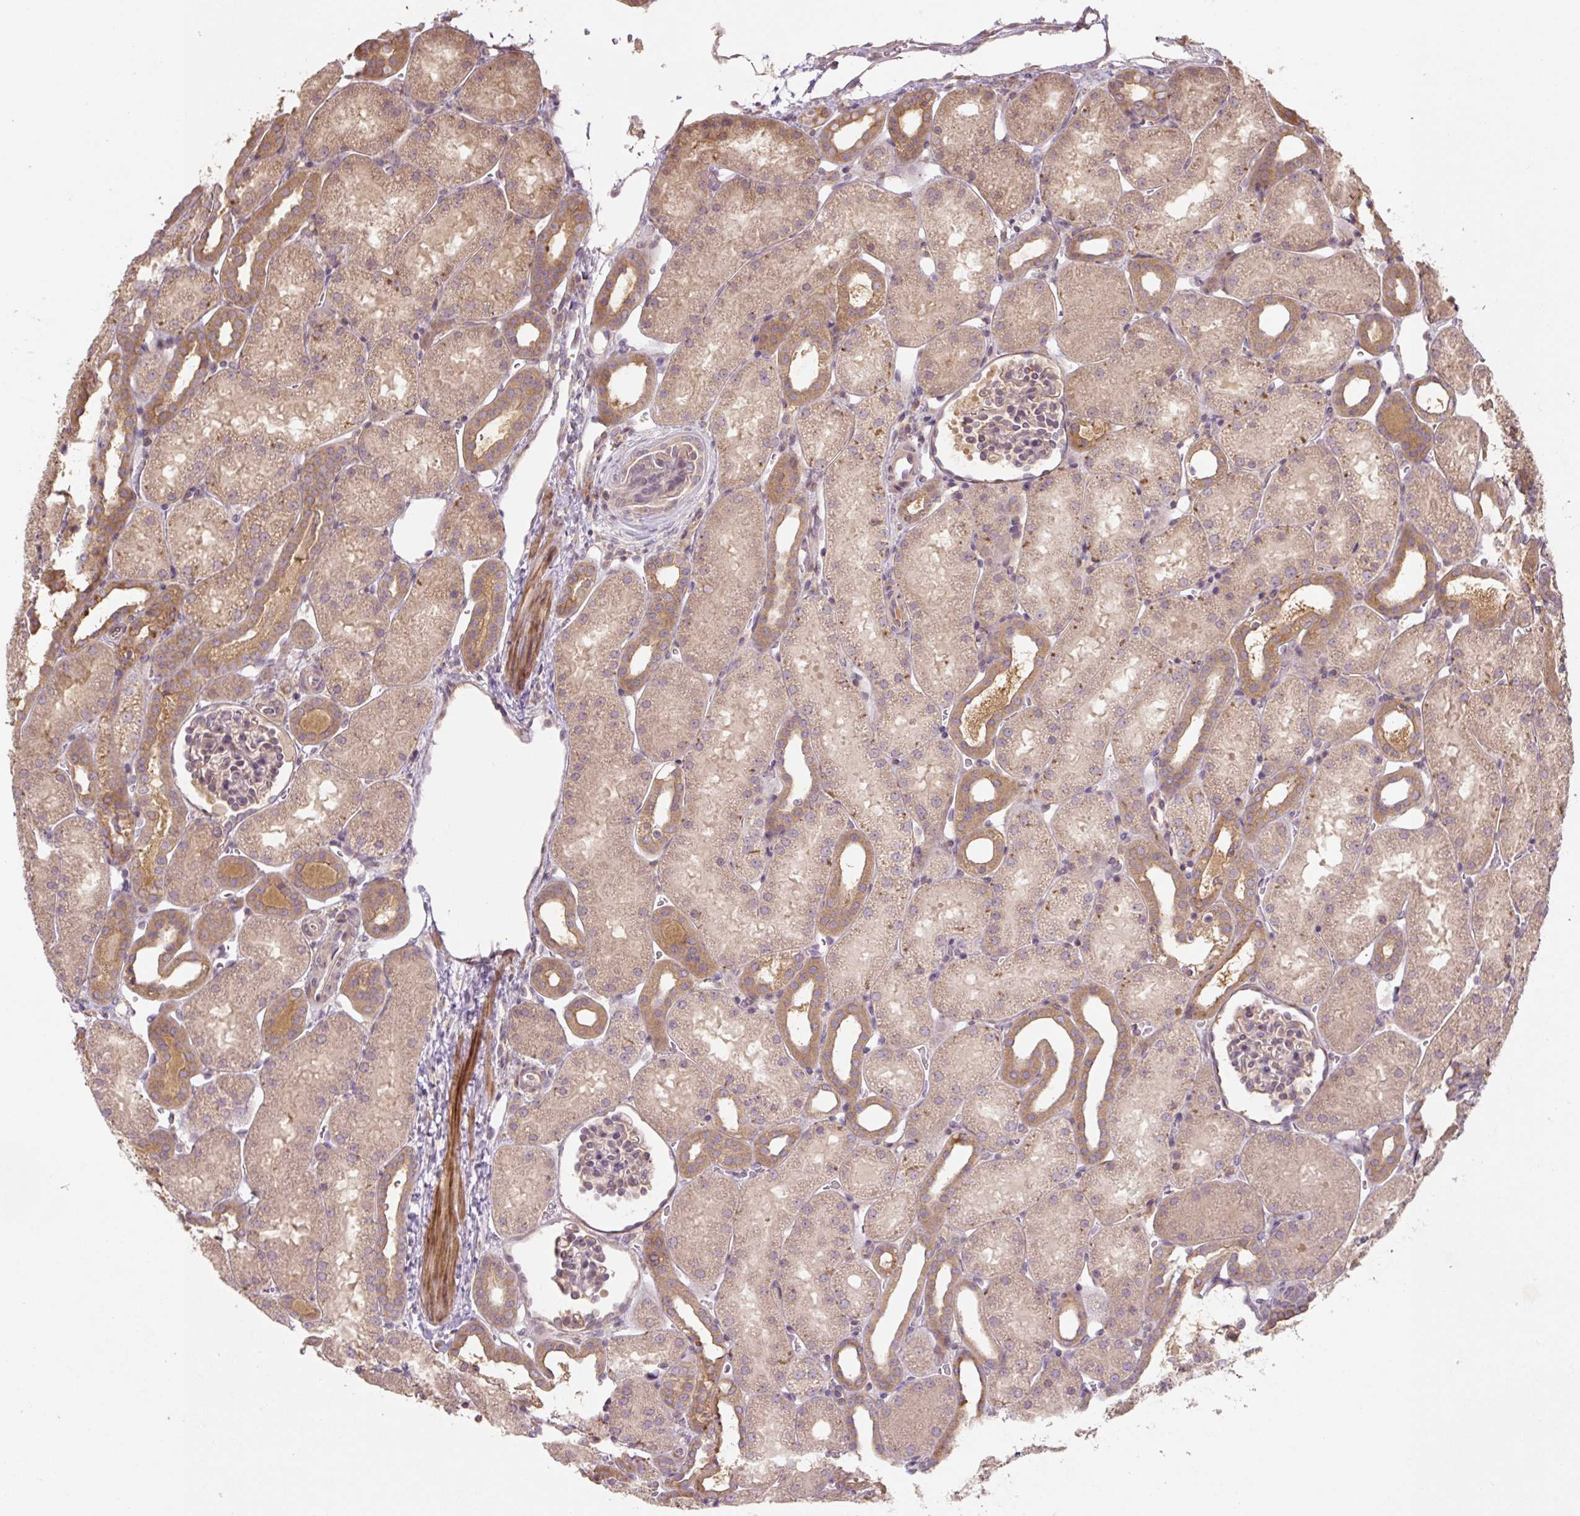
{"staining": {"intensity": "weak", "quantity": "<25%", "location": "cytoplasmic/membranous"}, "tissue": "kidney", "cell_type": "Cells in glomeruli", "image_type": "normal", "snomed": [{"axis": "morphology", "description": "Normal tissue, NOS"}, {"axis": "topography", "description": "Kidney"}], "caption": "A high-resolution photomicrograph shows immunohistochemistry (IHC) staining of benign kidney, which exhibits no significant expression in cells in glomeruli. (Immunohistochemistry (ihc), brightfield microscopy, high magnification).", "gene": "C2orf73", "patient": {"sex": "male", "age": 2}}